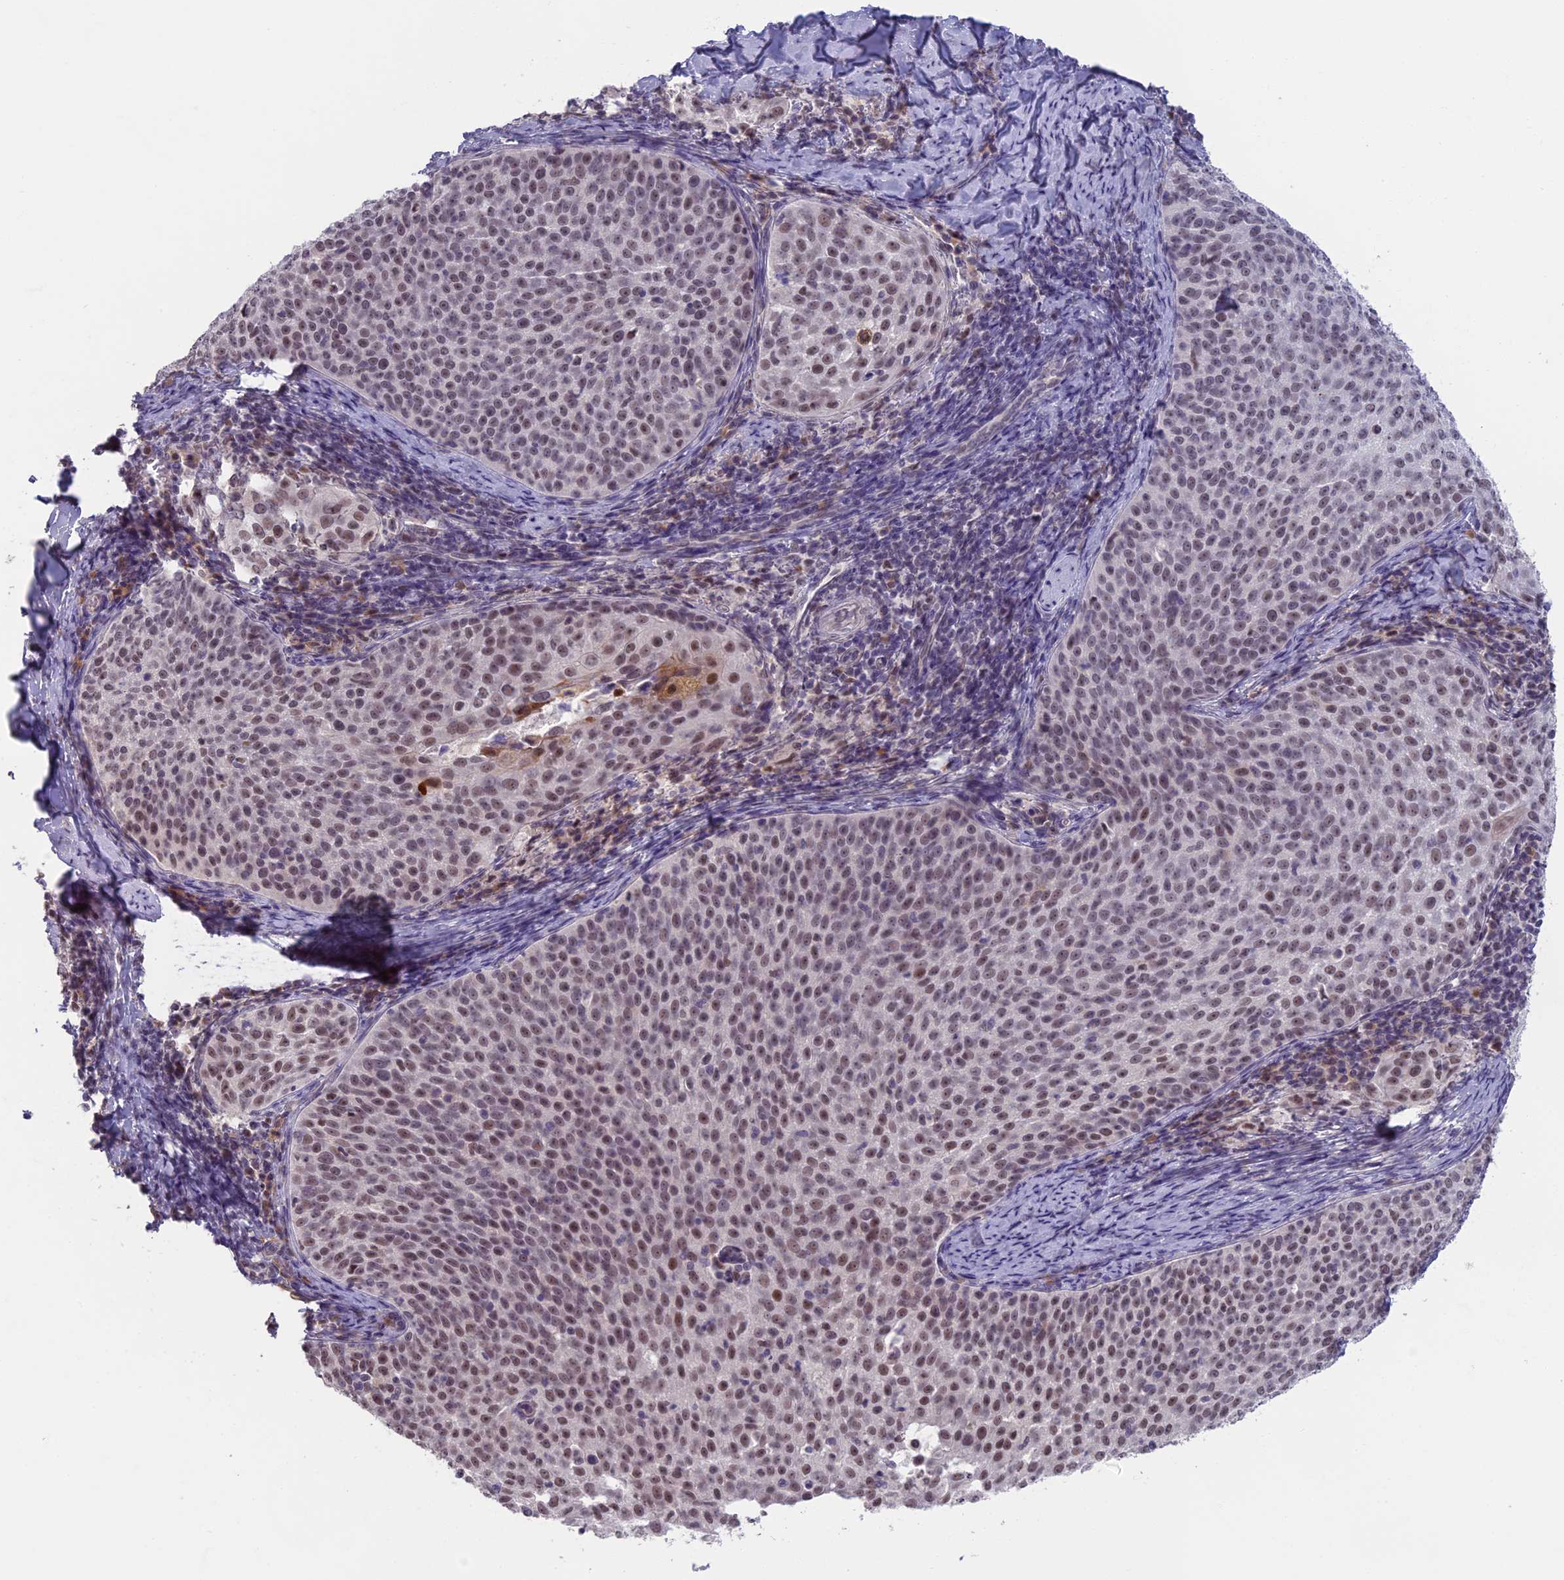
{"staining": {"intensity": "moderate", "quantity": ">75%", "location": "nuclear"}, "tissue": "cervical cancer", "cell_type": "Tumor cells", "image_type": "cancer", "snomed": [{"axis": "morphology", "description": "Squamous cell carcinoma, NOS"}, {"axis": "topography", "description": "Cervix"}], "caption": "DAB (3,3'-diaminobenzidine) immunohistochemical staining of human cervical cancer (squamous cell carcinoma) shows moderate nuclear protein positivity in approximately >75% of tumor cells.", "gene": "MORF4L1", "patient": {"sex": "female", "age": 57}}